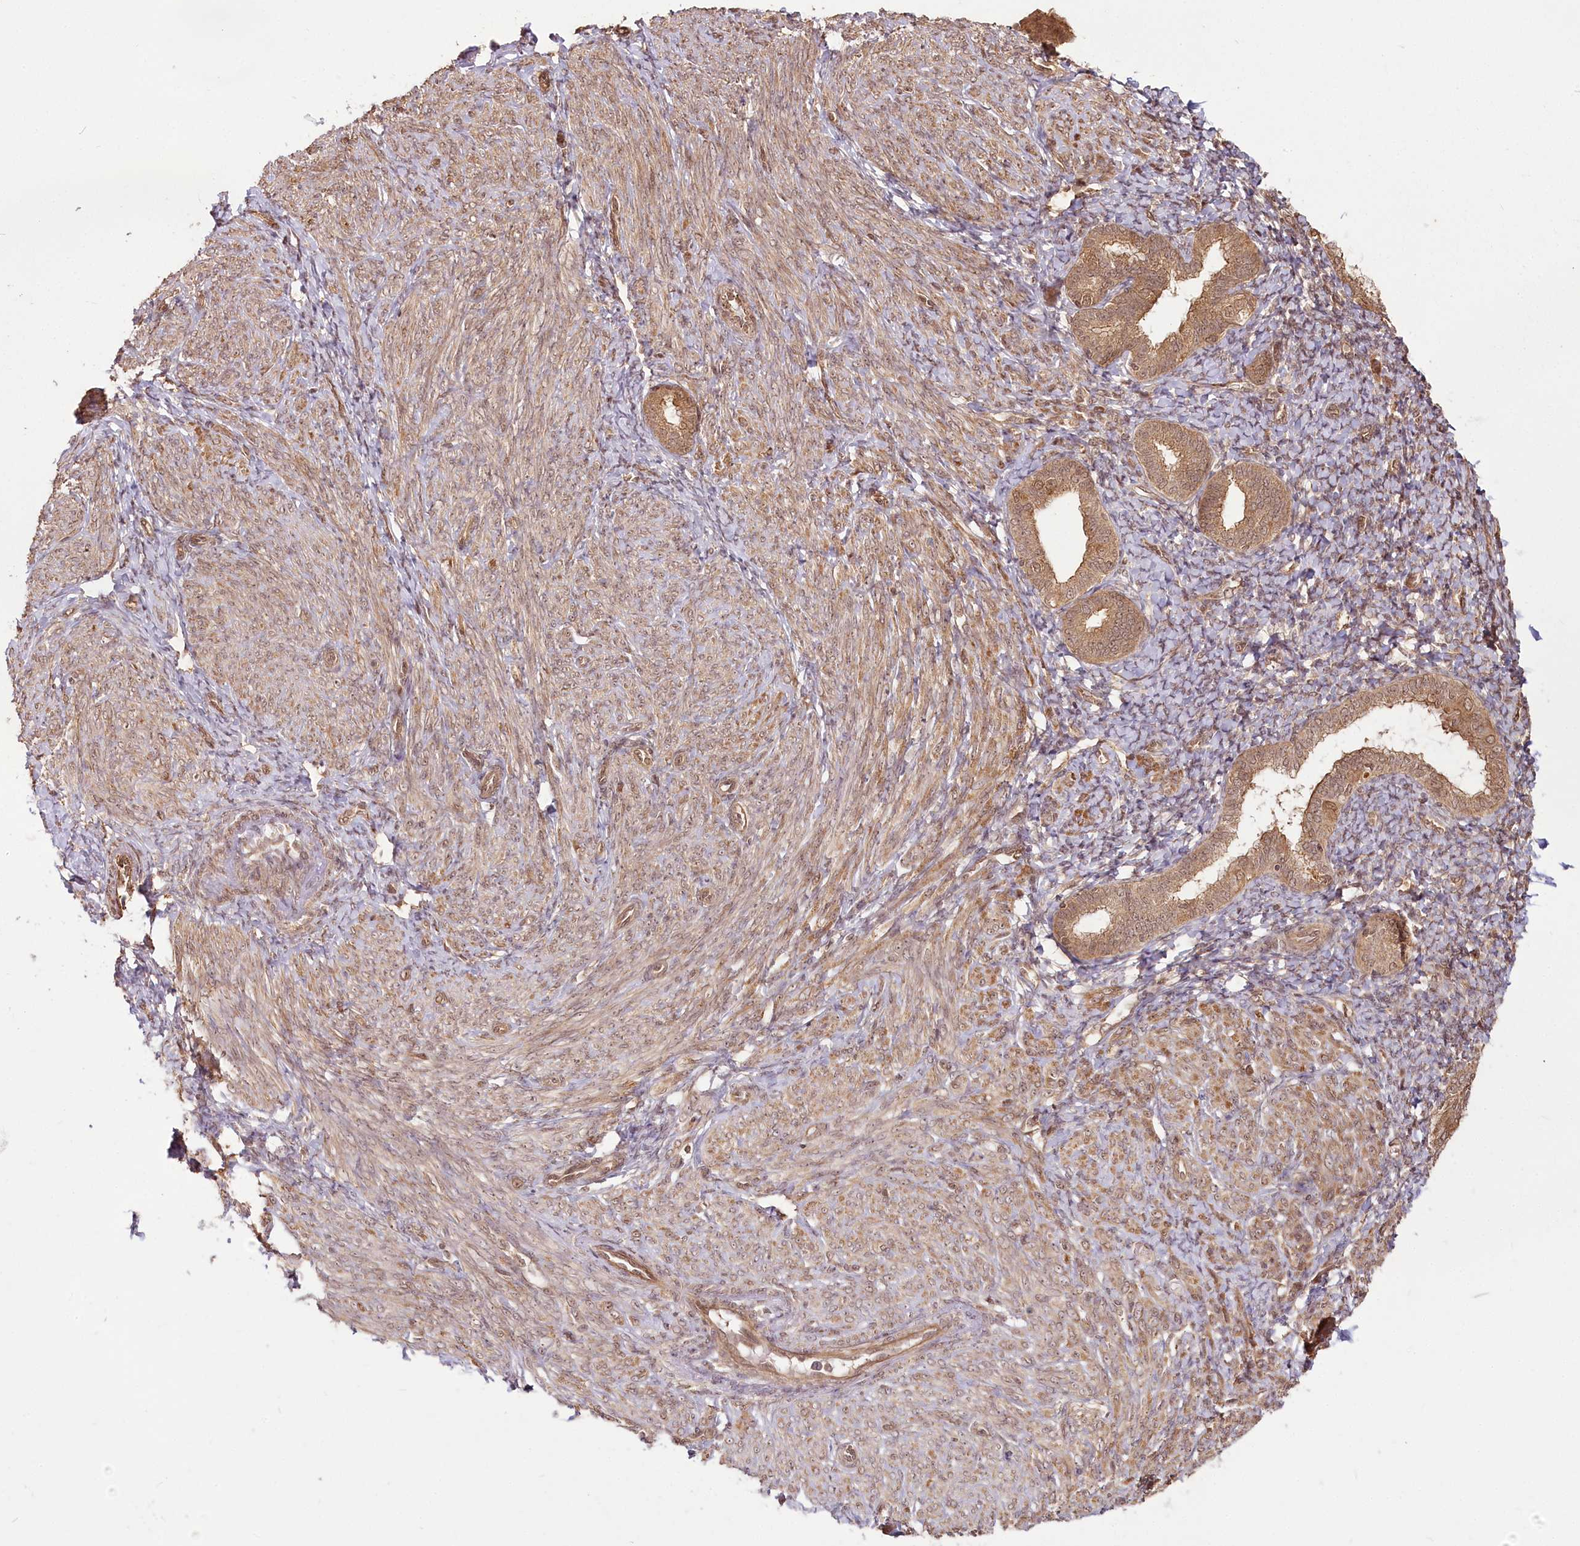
{"staining": {"intensity": "weak", "quantity": "<25%", "location": "cytoplasmic/membranous"}, "tissue": "endometrium", "cell_type": "Cells in endometrial stroma", "image_type": "normal", "snomed": [{"axis": "morphology", "description": "Normal tissue, NOS"}, {"axis": "topography", "description": "Endometrium"}], "caption": "A high-resolution image shows IHC staining of unremarkable endometrium, which reveals no significant positivity in cells in endometrial stroma.", "gene": "R3HDM2", "patient": {"sex": "female", "age": 72}}